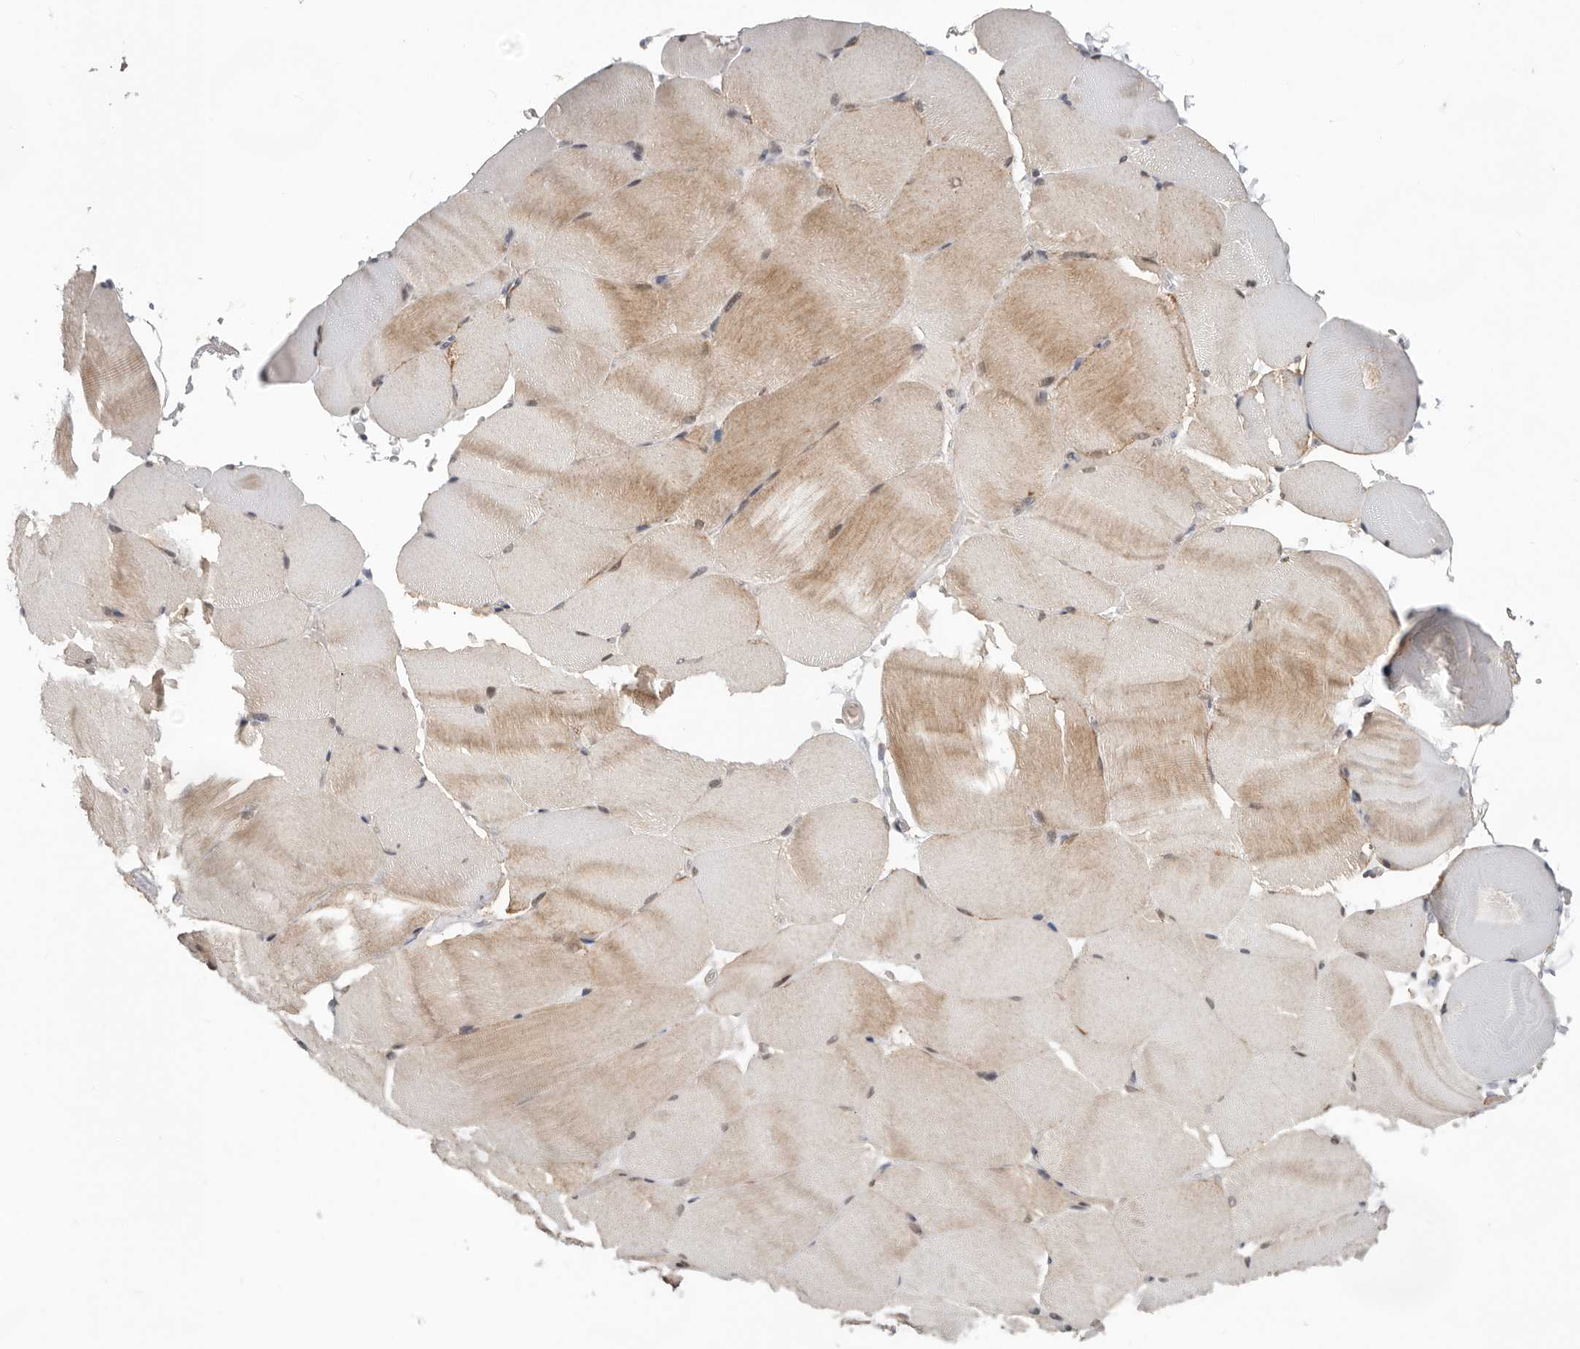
{"staining": {"intensity": "moderate", "quantity": ">75%", "location": "cytoplasmic/membranous"}, "tissue": "skeletal muscle", "cell_type": "Myocytes", "image_type": "normal", "snomed": [{"axis": "morphology", "description": "Normal tissue, NOS"}, {"axis": "topography", "description": "Skeletal muscle"}, {"axis": "topography", "description": "Parathyroid gland"}], "caption": "A high-resolution image shows immunohistochemistry staining of unremarkable skeletal muscle, which exhibits moderate cytoplasmic/membranous staining in about >75% of myocytes. (Stains: DAB in brown, nuclei in blue, Microscopy: brightfield microscopy at high magnification).", "gene": "BRCA2", "patient": {"sex": "female", "age": 37}}